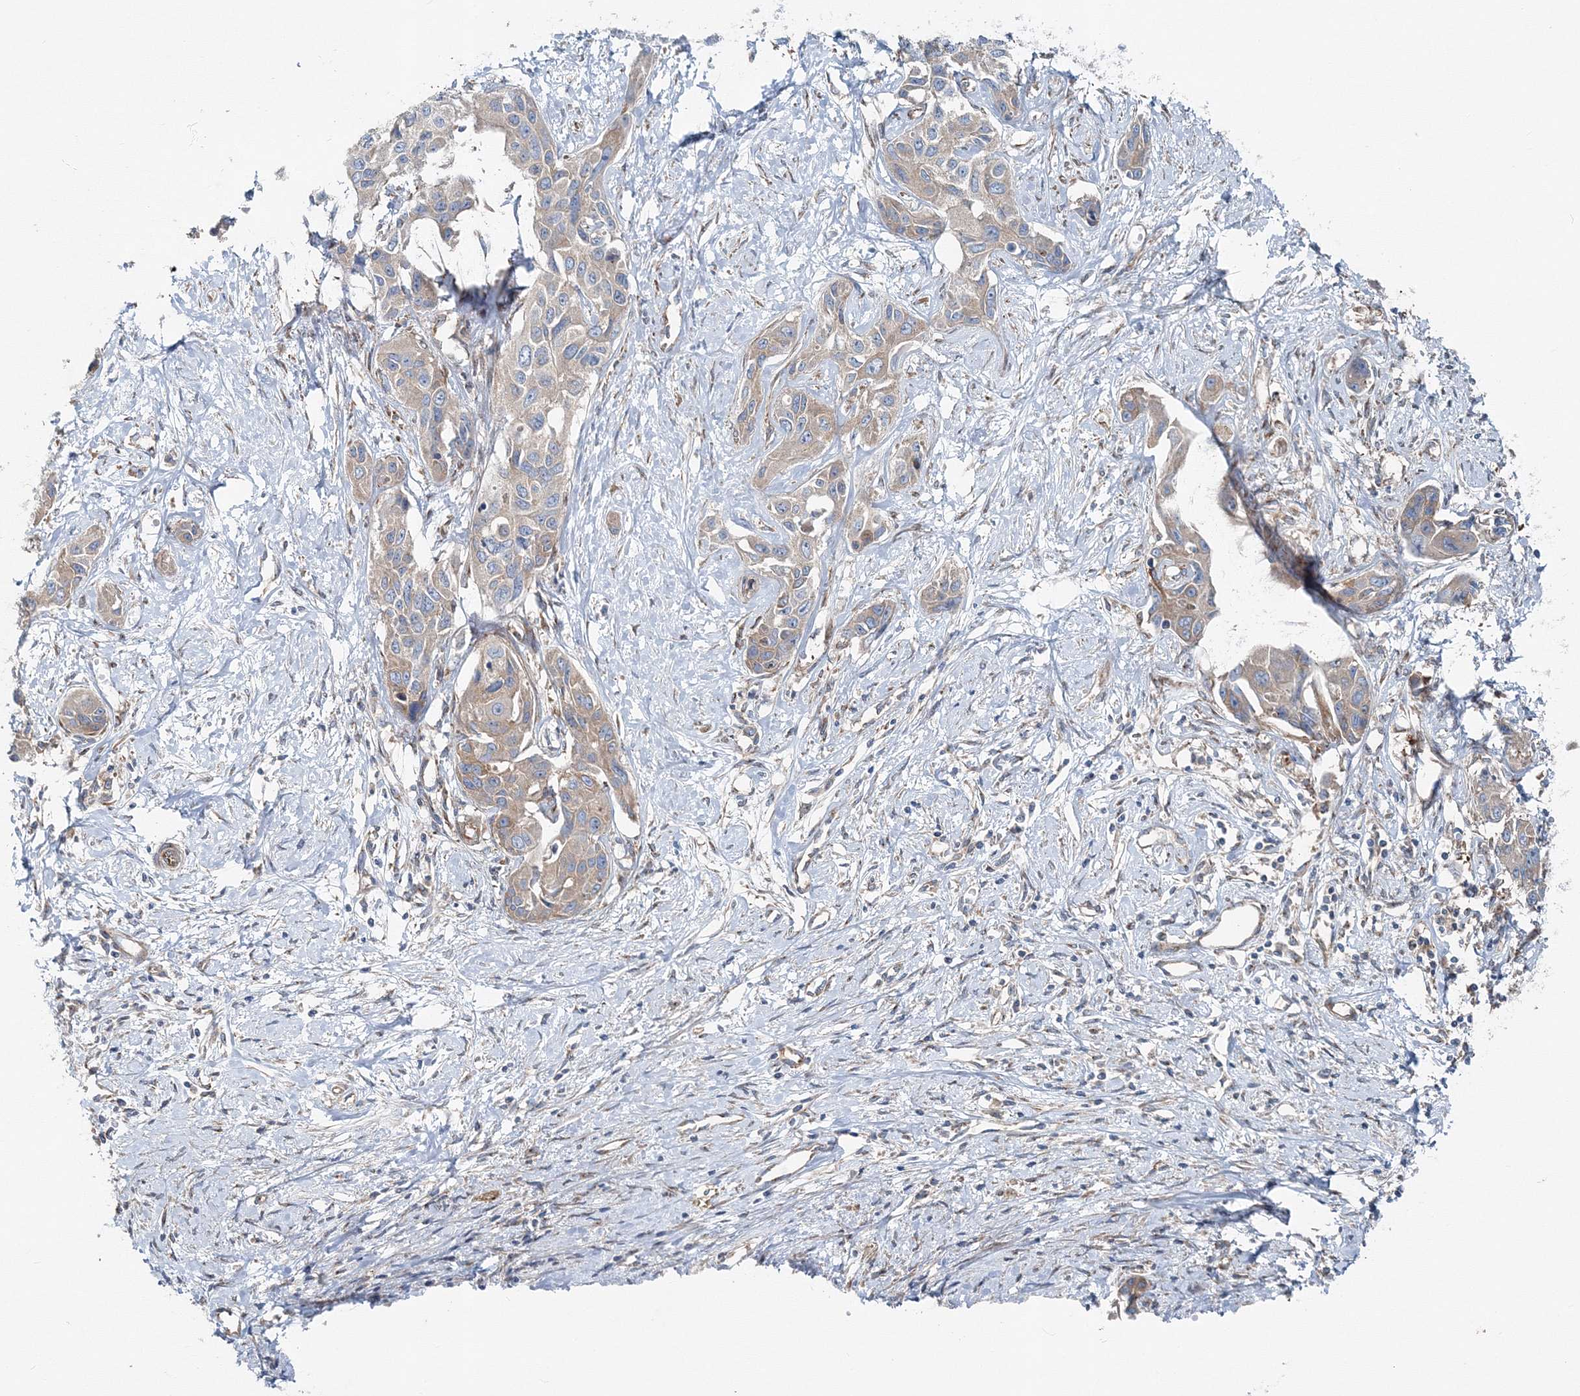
{"staining": {"intensity": "weak", "quantity": ">75%", "location": "cytoplasmic/membranous"}, "tissue": "liver cancer", "cell_type": "Tumor cells", "image_type": "cancer", "snomed": [{"axis": "morphology", "description": "Cholangiocarcinoma"}, {"axis": "topography", "description": "Liver"}], "caption": "Immunohistochemistry histopathology image of neoplastic tissue: human liver cancer stained using immunohistochemistry (IHC) demonstrates low levels of weak protein expression localized specifically in the cytoplasmic/membranous of tumor cells, appearing as a cytoplasmic/membranous brown color.", "gene": "MPHOSPH9", "patient": {"sex": "male", "age": 59}}